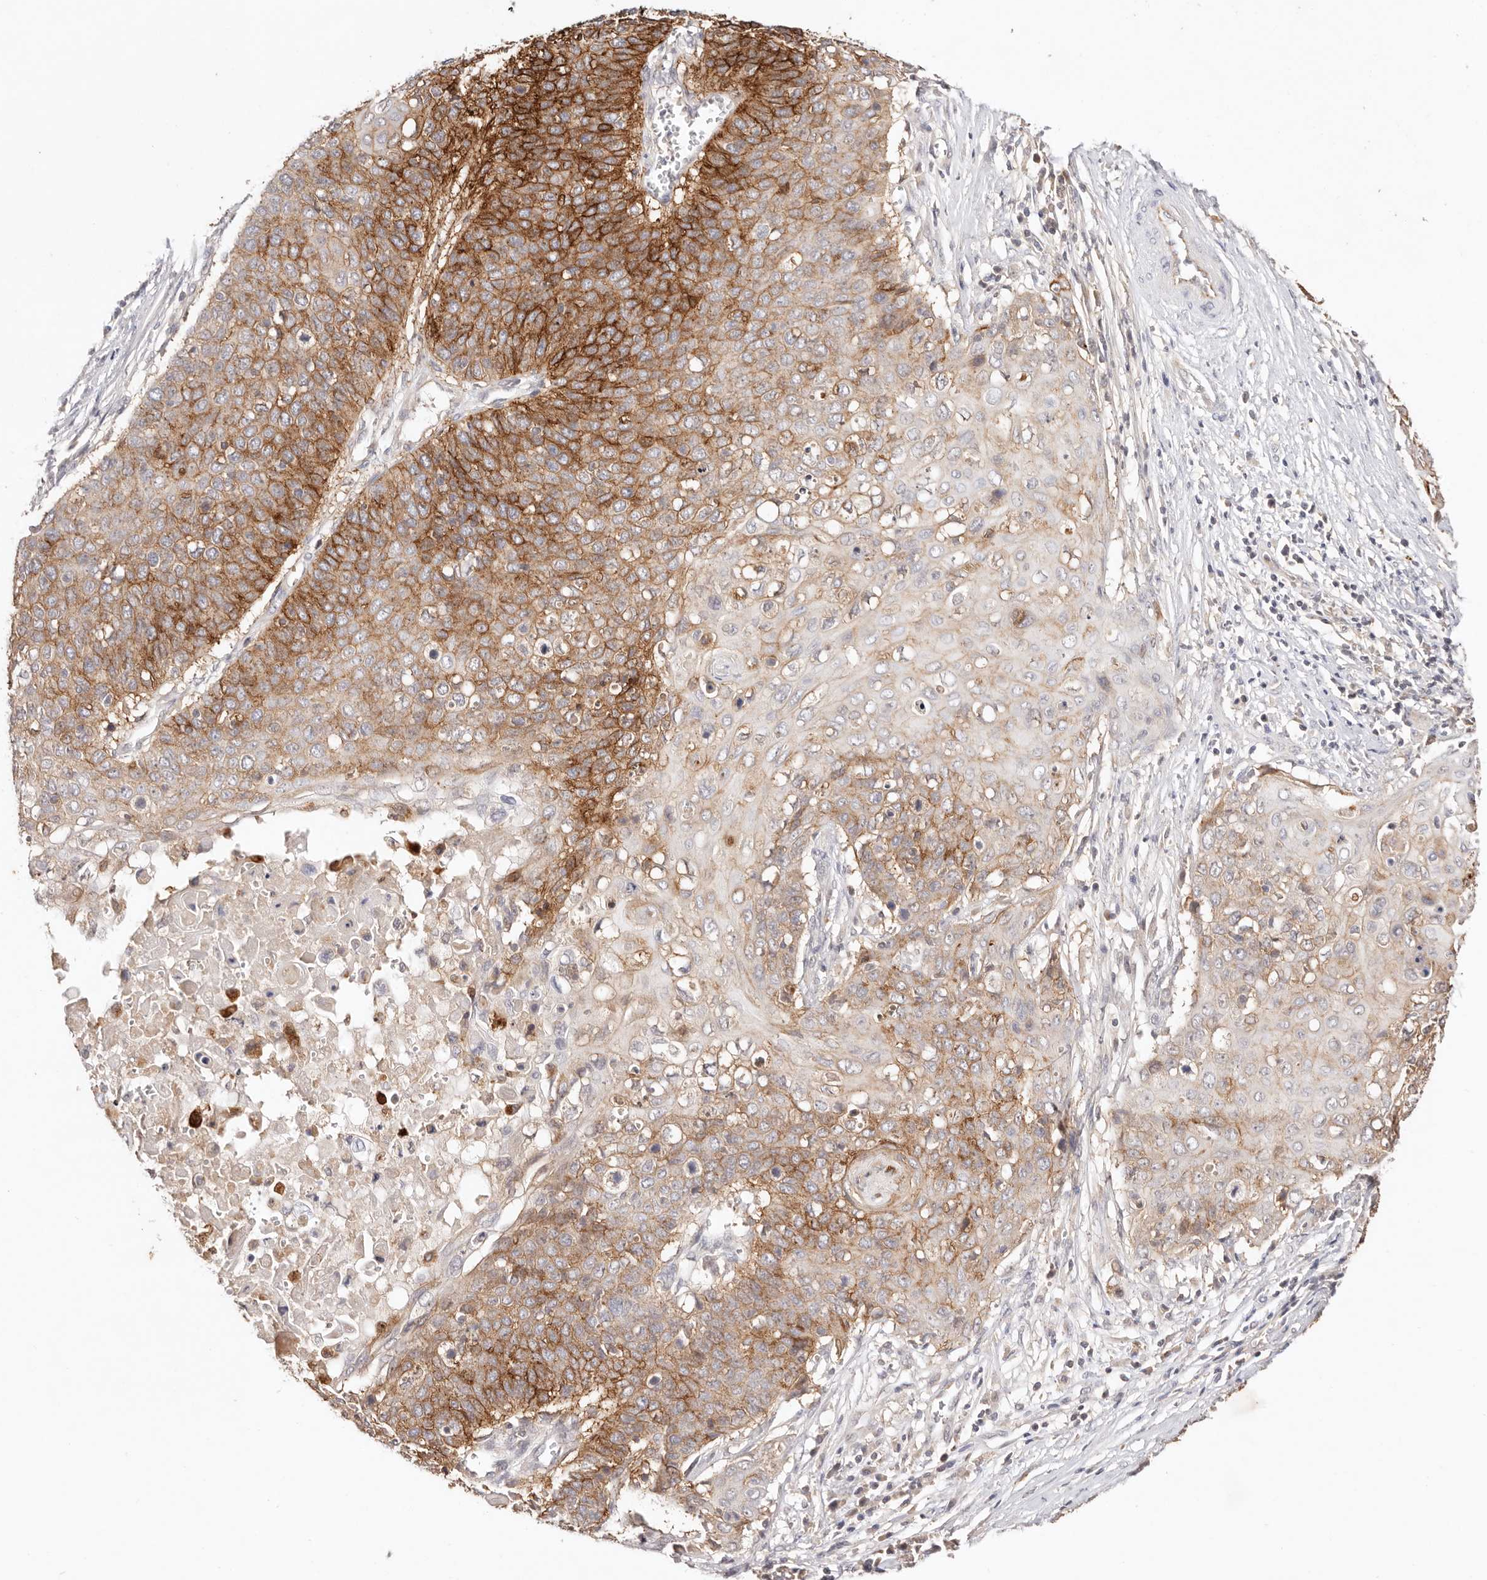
{"staining": {"intensity": "strong", "quantity": "25%-75%", "location": "cytoplasmic/membranous"}, "tissue": "cervical cancer", "cell_type": "Tumor cells", "image_type": "cancer", "snomed": [{"axis": "morphology", "description": "Squamous cell carcinoma, NOS"}, {"axis": "topography", "description": "Cervix"}], "caption": "Tumor cells display high levels of strong cytoplasmic/membranous staining in approximately 25%-75% of cells in squamous cell carcinoma (cervical). (Brightfield microscopy of DAB IHC at high magnification).", "gene": "CXADR", "patient": {"sex": "female", "age": 39}}